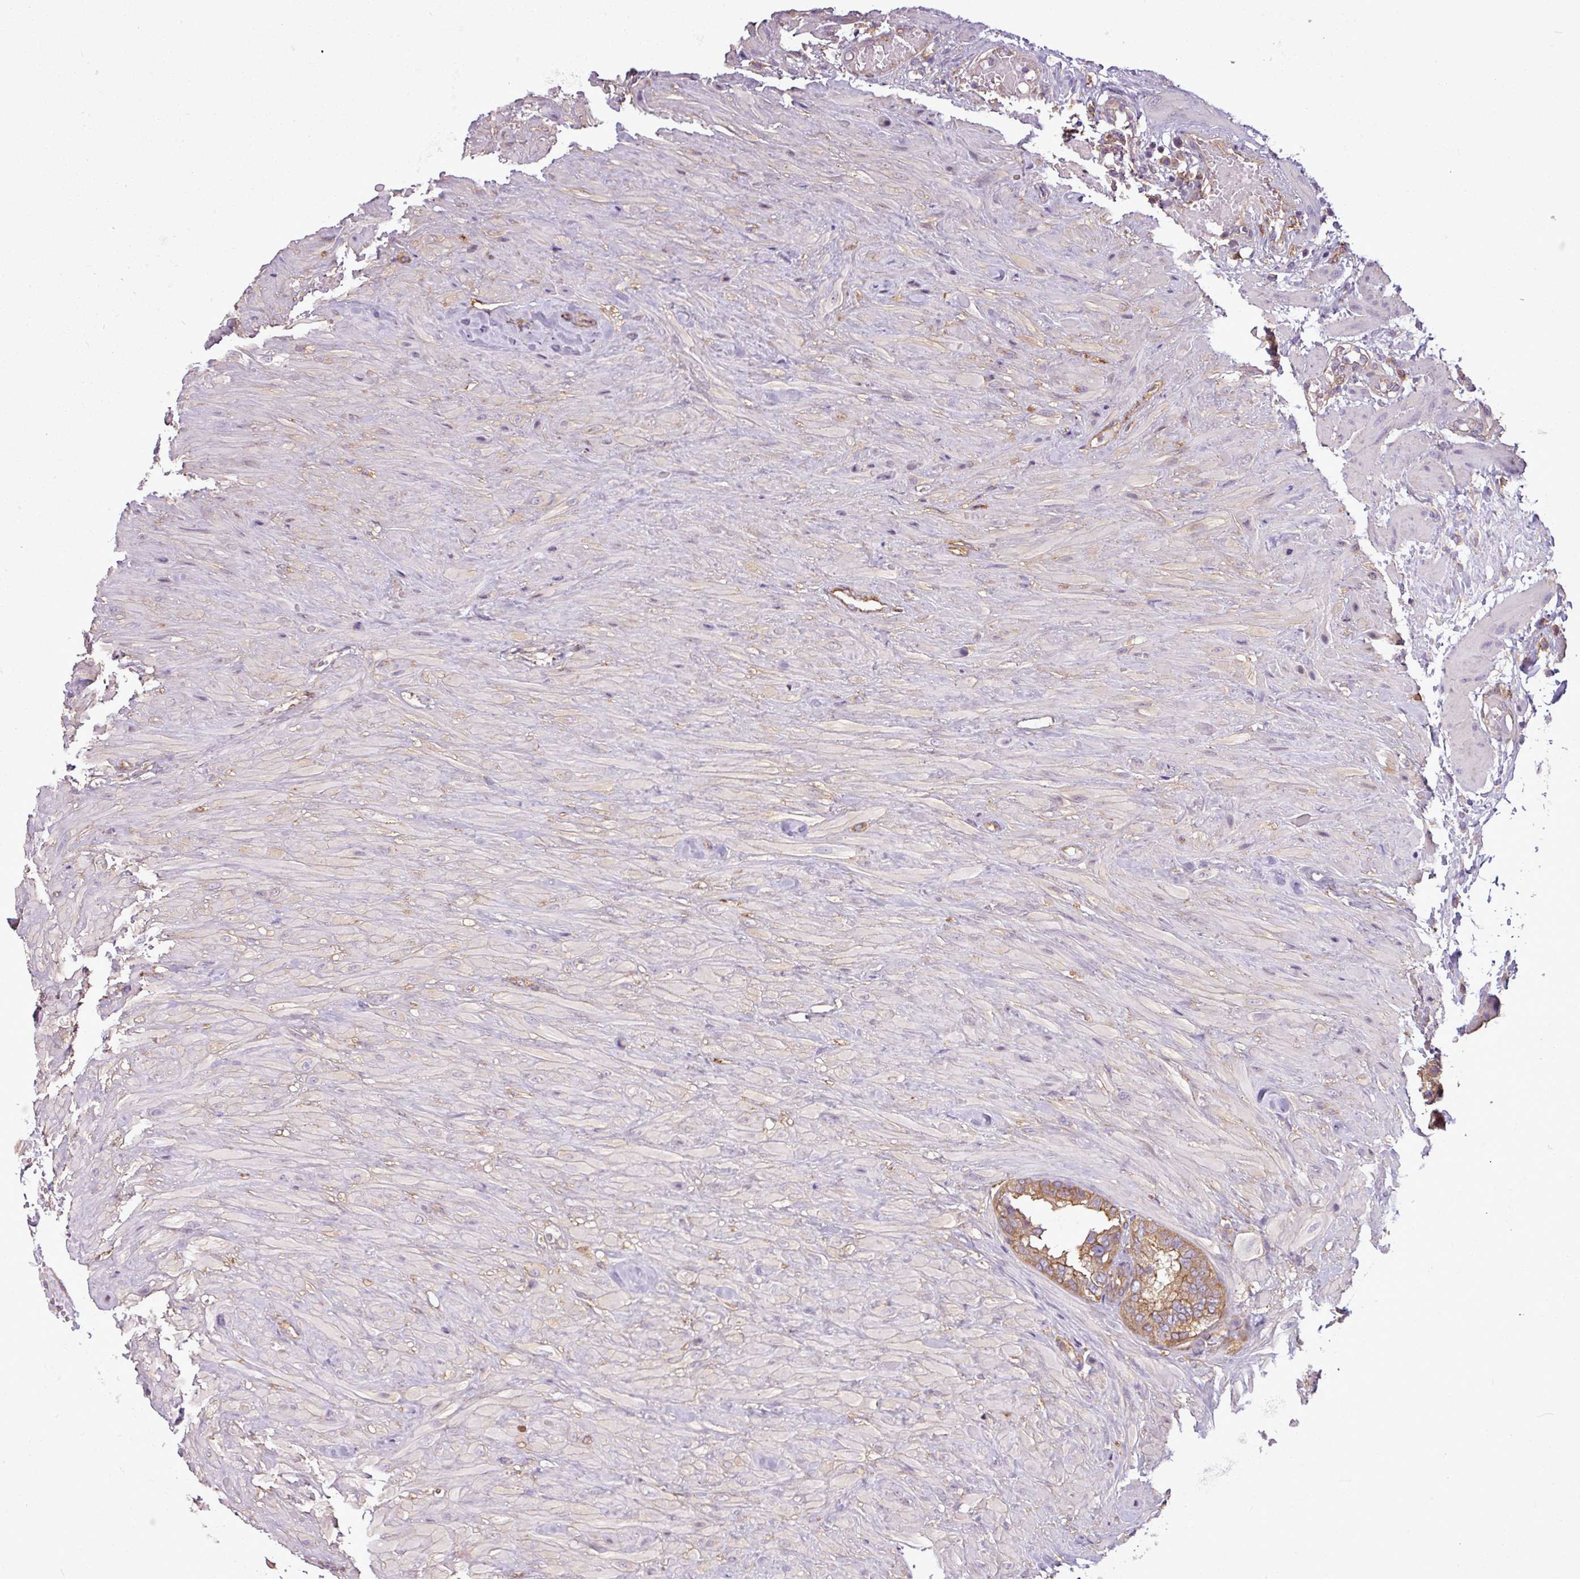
{"staining": {"intensity": "moderate", "quantity": ">75%", "location": "cytoplasmic/membranous"}, "tissue": "seminal vesicle", "cell_type": "Glandular cells", "image_type": "normal", "snomed": [{"axis": "morphology", "description": "Normal tissue, NOS"}, {"axis": "topography", "description": "Seminal veicle"}, {"axis": "topography", "description": "Peripheral nerve tissue"}], "caption": "Immunohistochemistry image of benign human seminal vesicle stained for a protein (brown), which demonstrates medium levels of moderate cytoplasmic/membranous expression in about >75% of glandular cells.", "gene": "PACSIN2", "patient": {"sex": "male", "age": 67}}